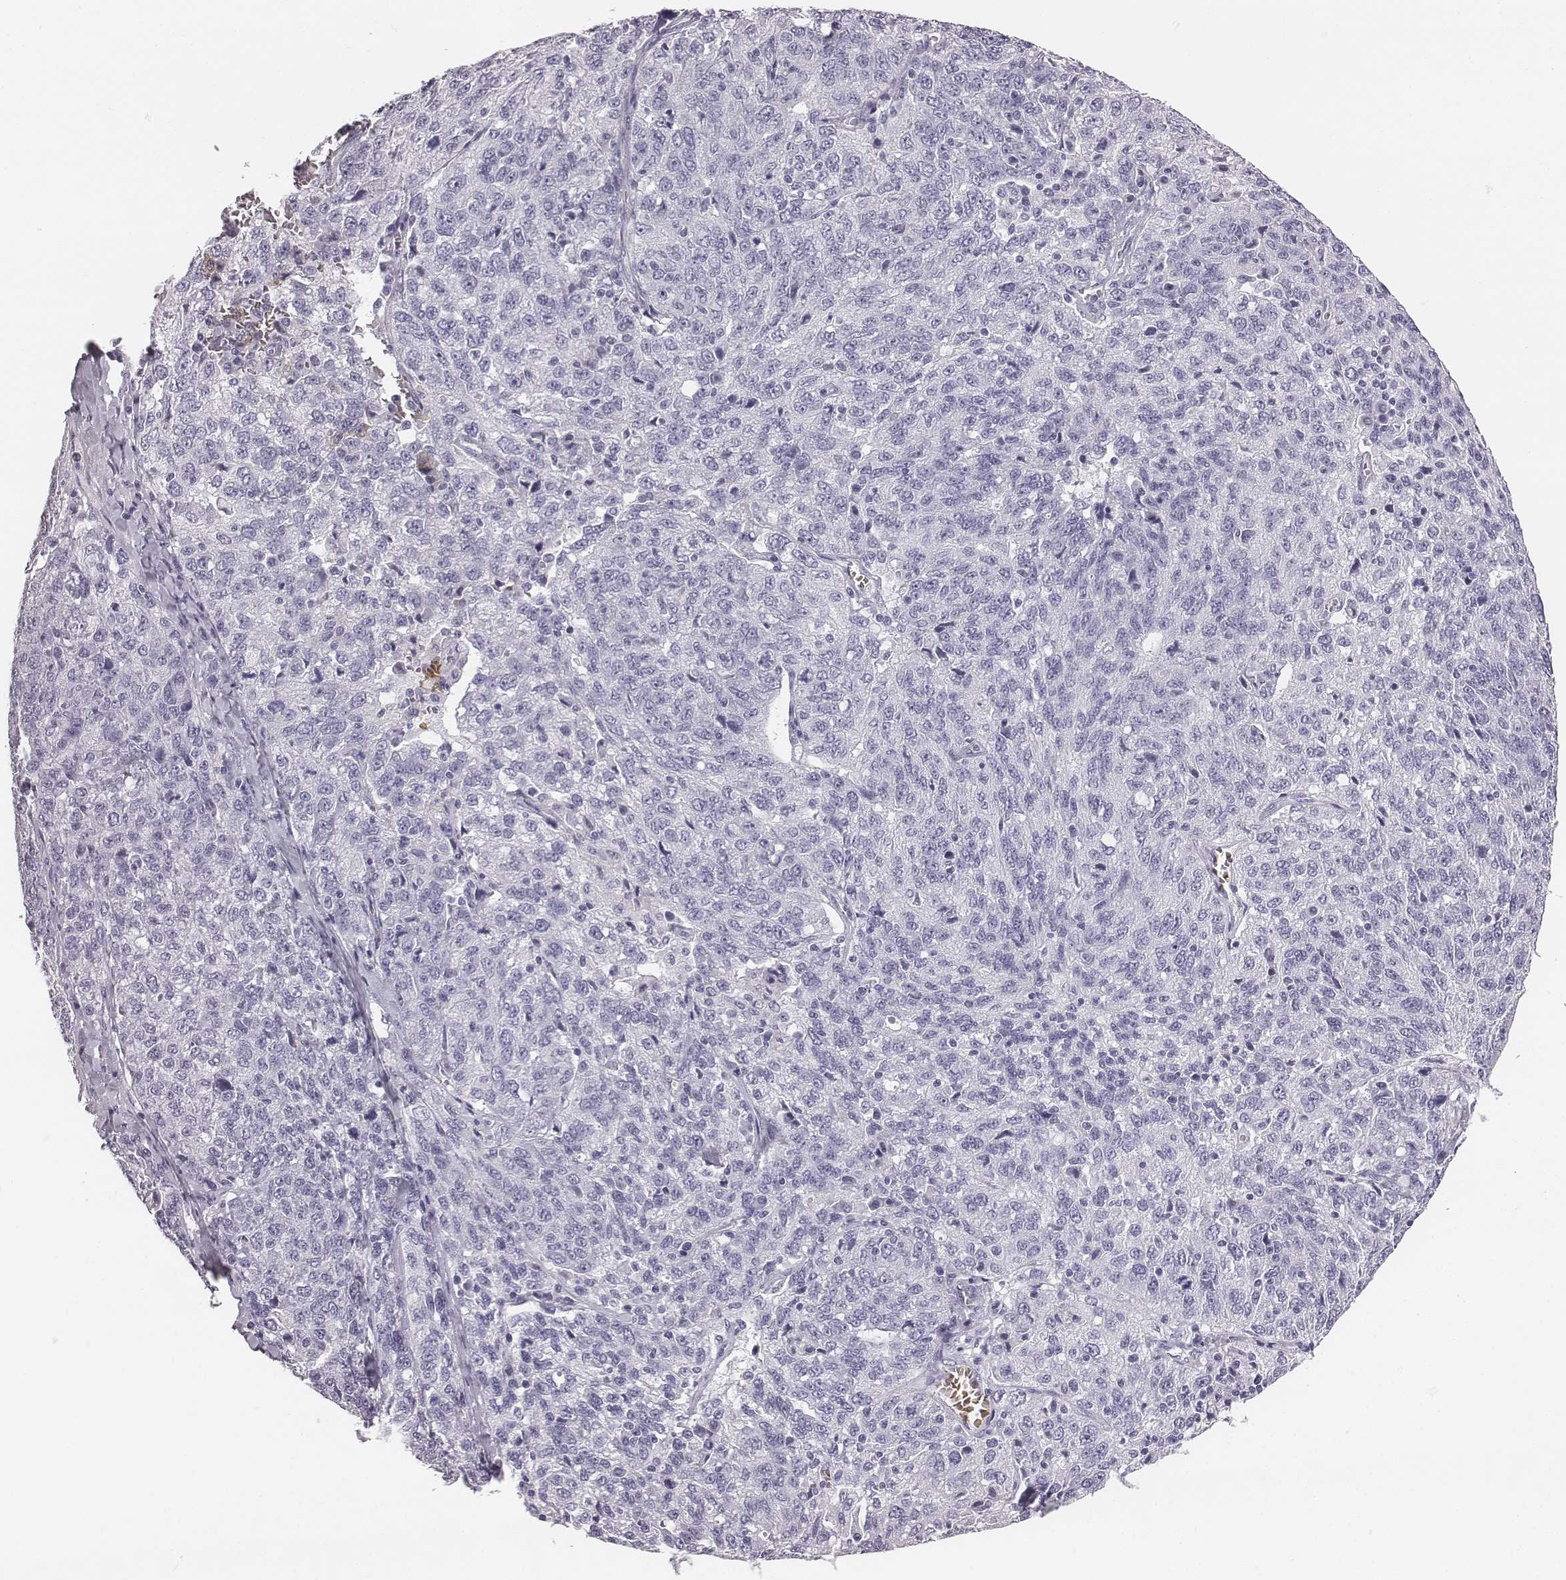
{"staining": {"intensity": "negative", "quantity": "none", "location": "none"}, "tissue": "ovarian cancer", "cell_type": "Tumor cells", "image_type": "cancer", "snomed": [{"axis": "morphology", "description": "Cystadenocarcinoma, serous, NOS"}, {"axis": "topography", "description": "Ovary"}], "caption": "Histopathology image shows no significant protein expression in tumor cells of serous cystadenocarcinoma (ovarian).", "gene": "HBZ", "patient": {"sex": "female", "age": 71}}